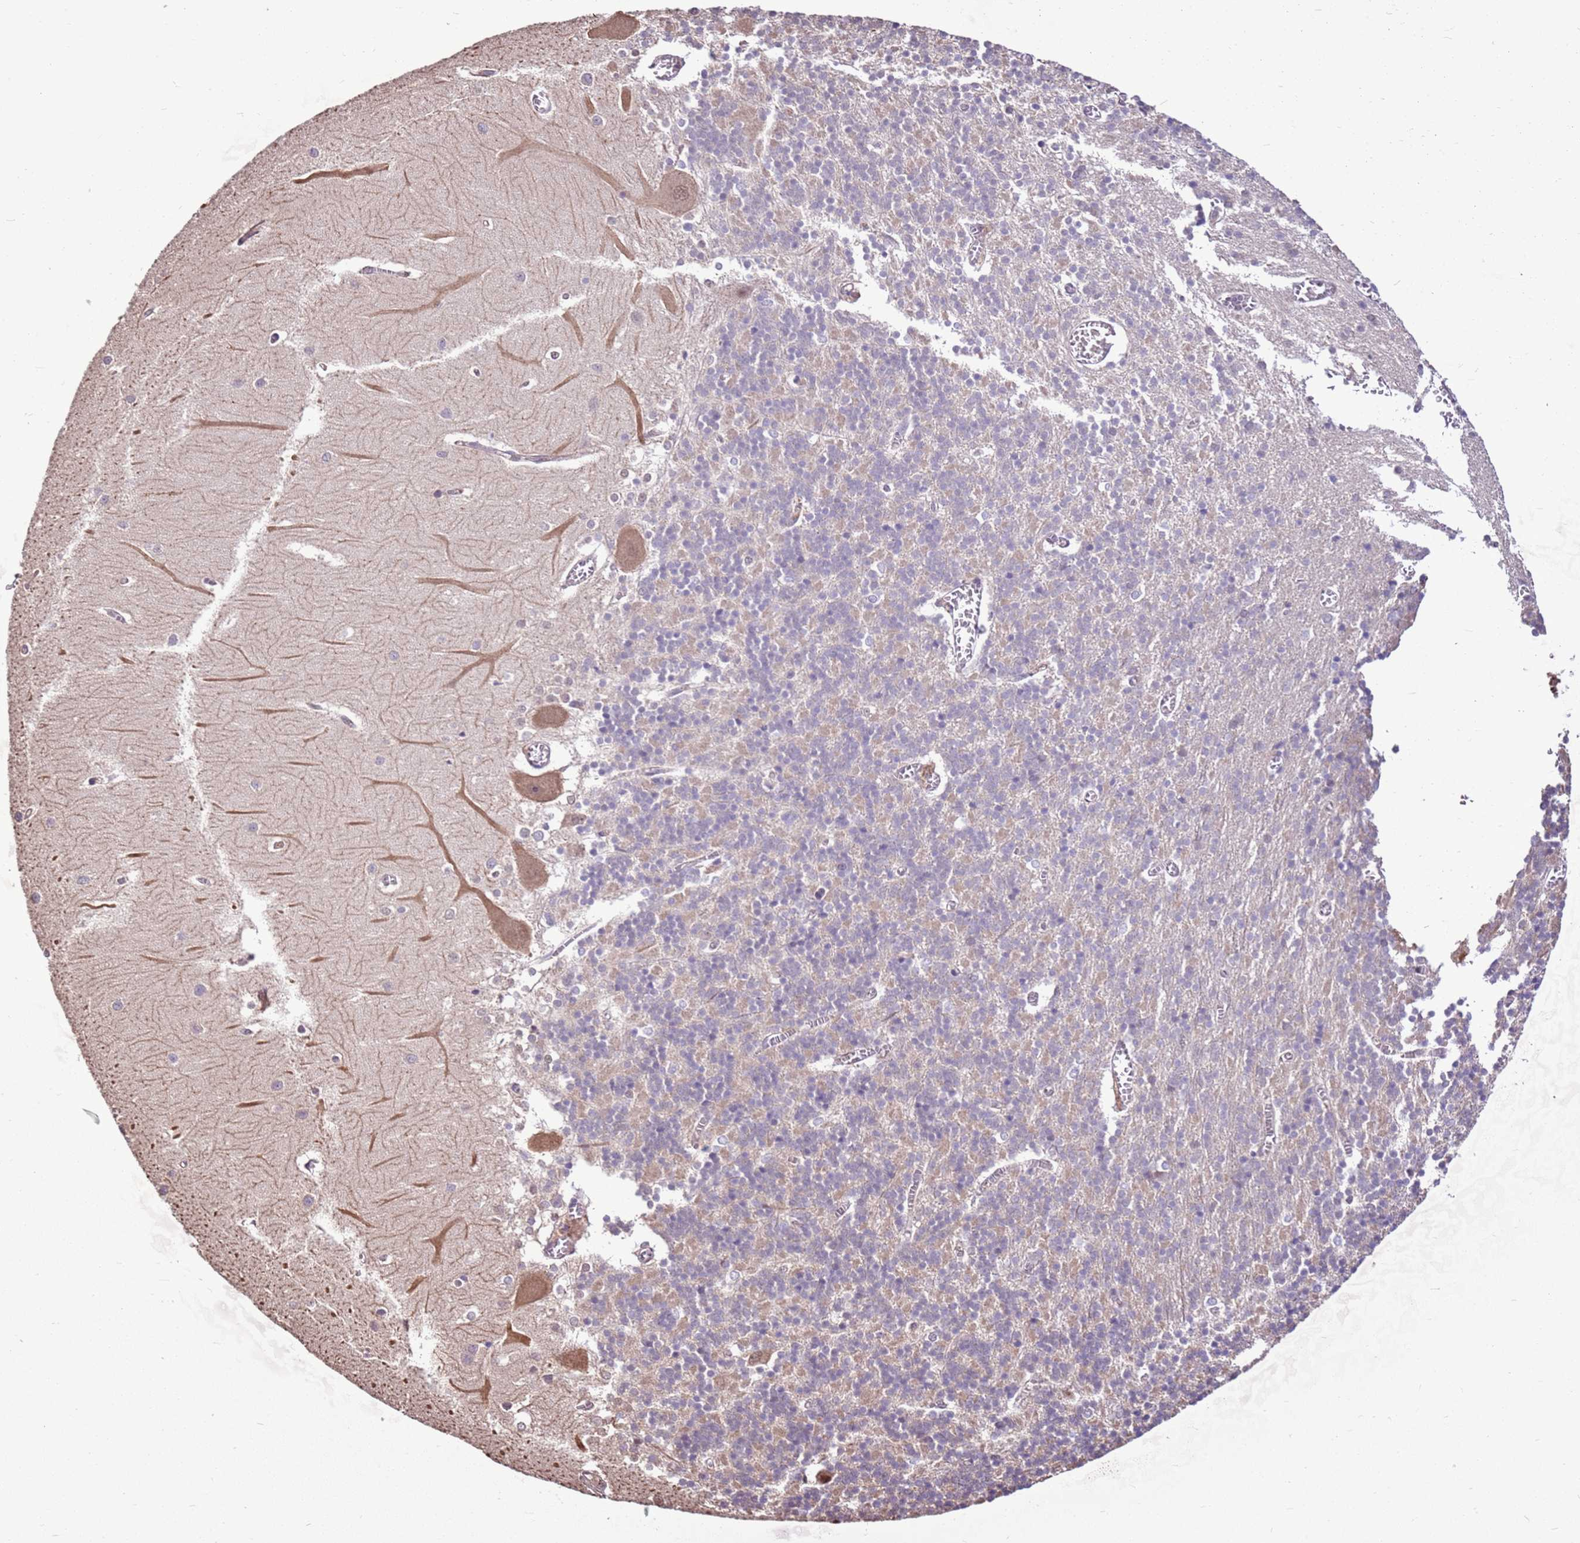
{"staining": {"intensity": "negative", "quantity": "none", "location": "none"}, "tissue": "cerebellum", "cell_type": "Cells in granular layer", "image_type": "normal", "snomed": [{"axis": "morphology", "description": "Normal tissue, NOS"}, {"axis": "topography", "description": "Cerebellum"}], "caption": "Micrograph shows no protein staining in cells in granular layer of unremarkable cerebellum. (Immunohistochemistry, brightfield microscopy, high magnification).", "gene": "BBS5", "patient": {"sex": "male", "age": 37}}